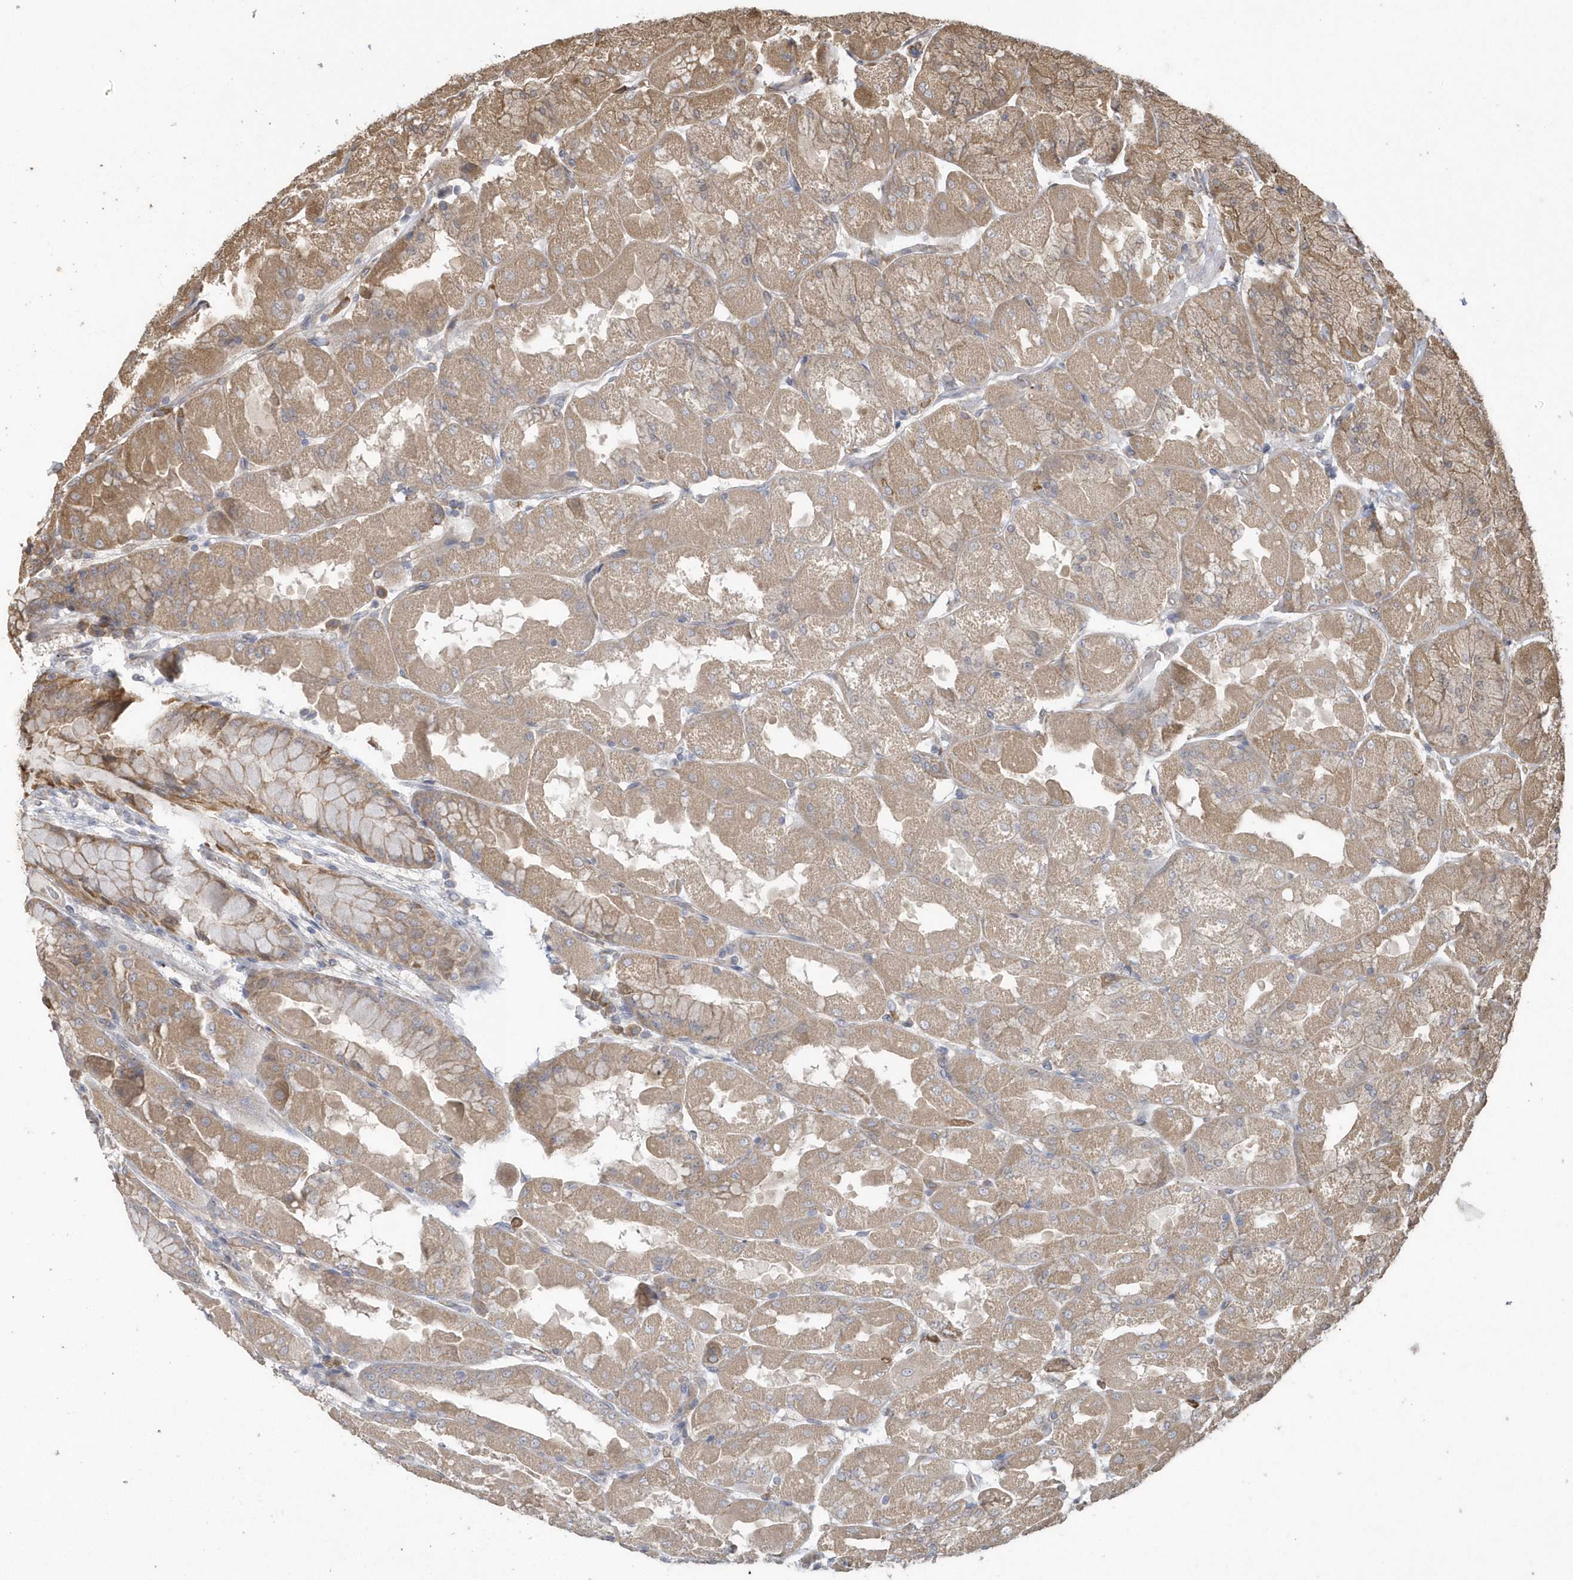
{"staining": {"intensity": "moderate", "quantity": ">75%", "location": "cytoplasmic/membranous"}, "tissue": "stomach", "cell_type": "Glandular cells", "image_type": "normal", "snomed": [{"axis": "morphology", "description": "Normal tissue, NOS"}, {"axis": "topography", "description": "Stomach"}], "caption": "Immunohistochemical staining of normal human stomach demonstrates medium levels of moderate cytoplasmic/membranous positivity in approximately >75% of glandular cells. The staining is performed using DAB (3,3'-diaminobenzidine) brown chromogen to label protein expression. The nuclei are counter-stained blue using hematoxylin.", "gene": "HERPUD1", "patient": {"sex": "female", "age": 61}}